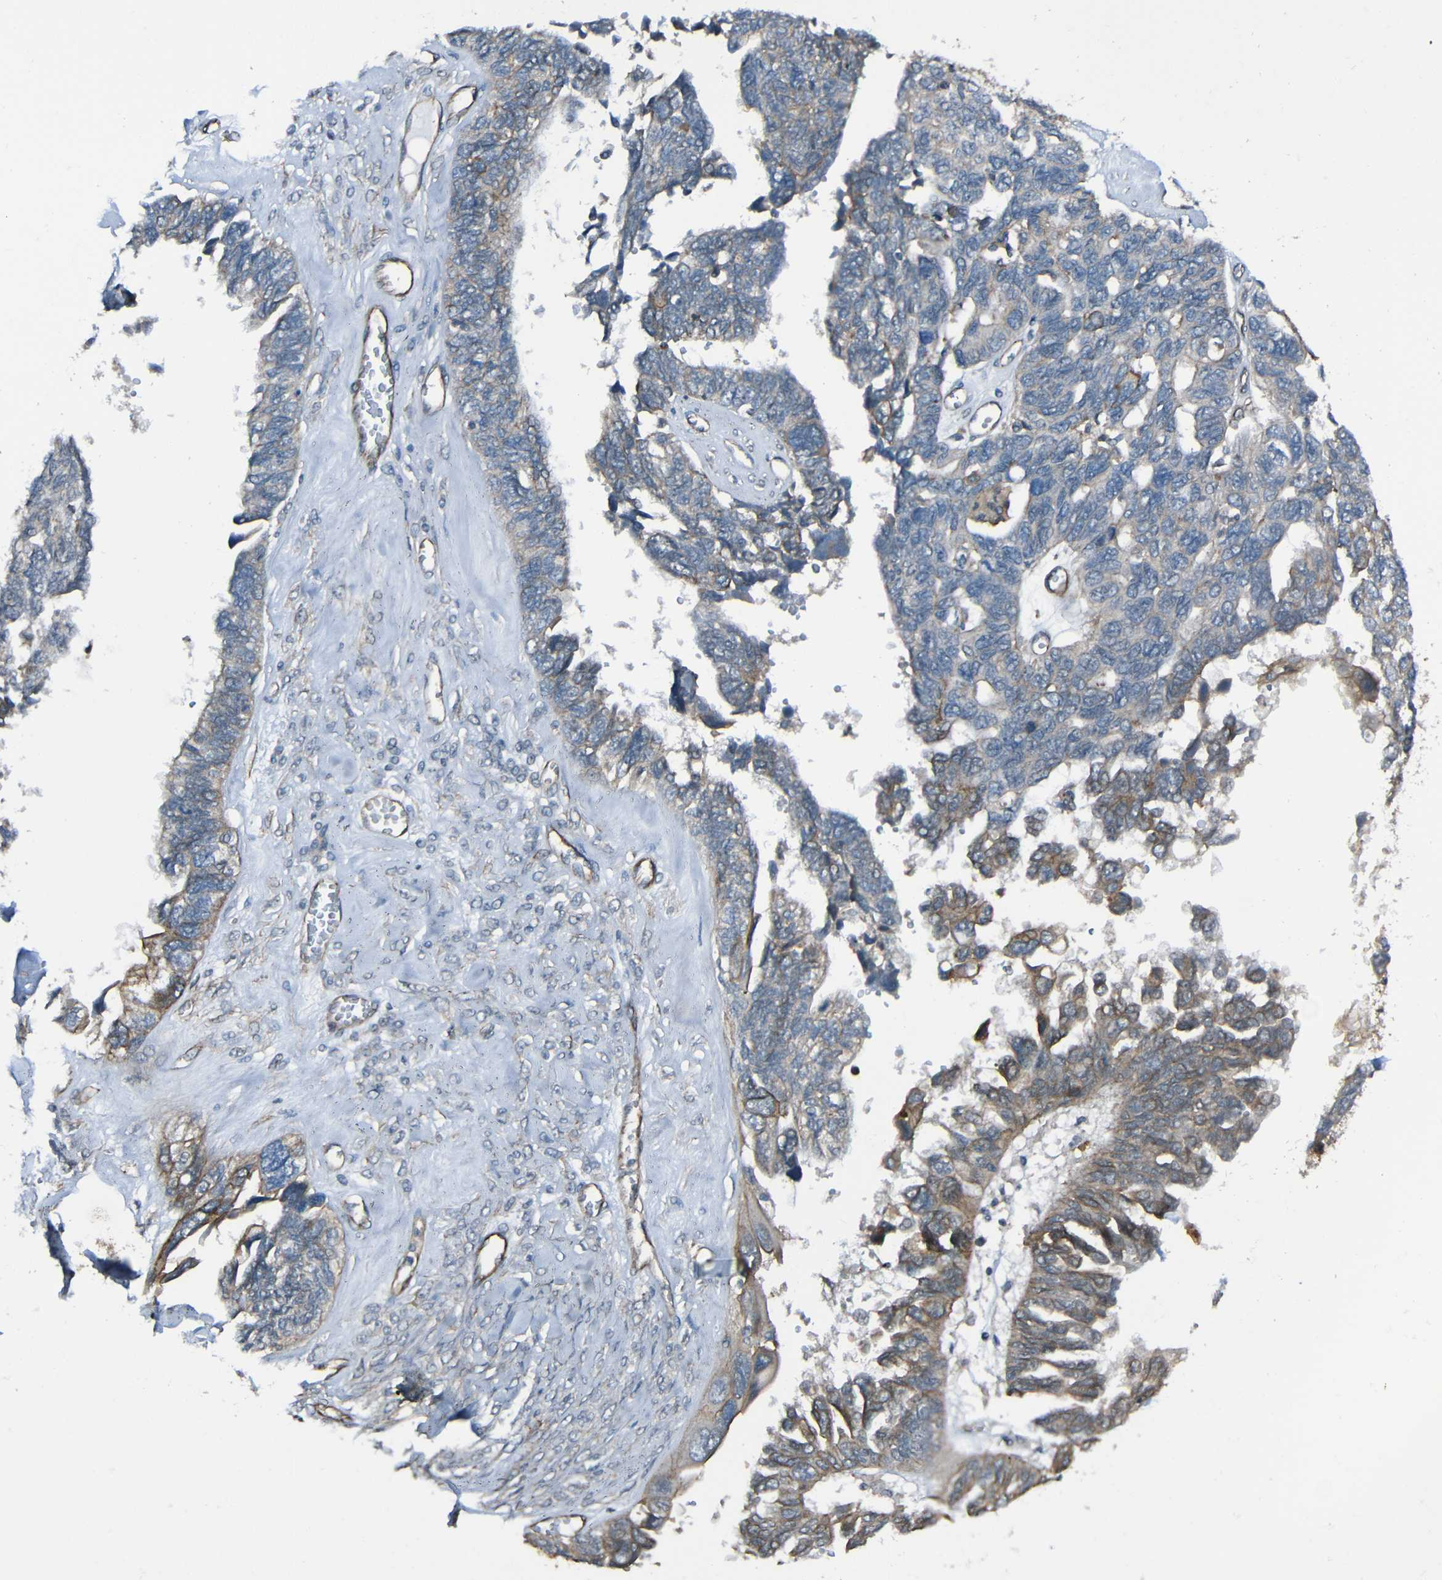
{"staining": {"intensity": "weak", "quantity": "25%-75%", "location": "cytoplasmic/membranous"}, "tissue": "ovarian cancer", "cell_type": "Tumor cells", "image_type": "cancer", "snomed": [{"axis": "morphology", "description": "Cystadenocarcinoma, serous, NOS"}, {"axis": "topography", "description": "Ovary"}], "caption": "DAB (3,3'-diaminobenzidine) immunohistochemical staining of human serous cystadenocarcinoma (ovarian) displays weak cytoplasmic/membranous protein positivity in about 25%-75% of tumor cells. (DAB (3,3'-diaminobenzidine) IHC with brightfield microscopy, high magnification).", "gene": "LGR5", "patient": {"sex": "female", "age": 79}}